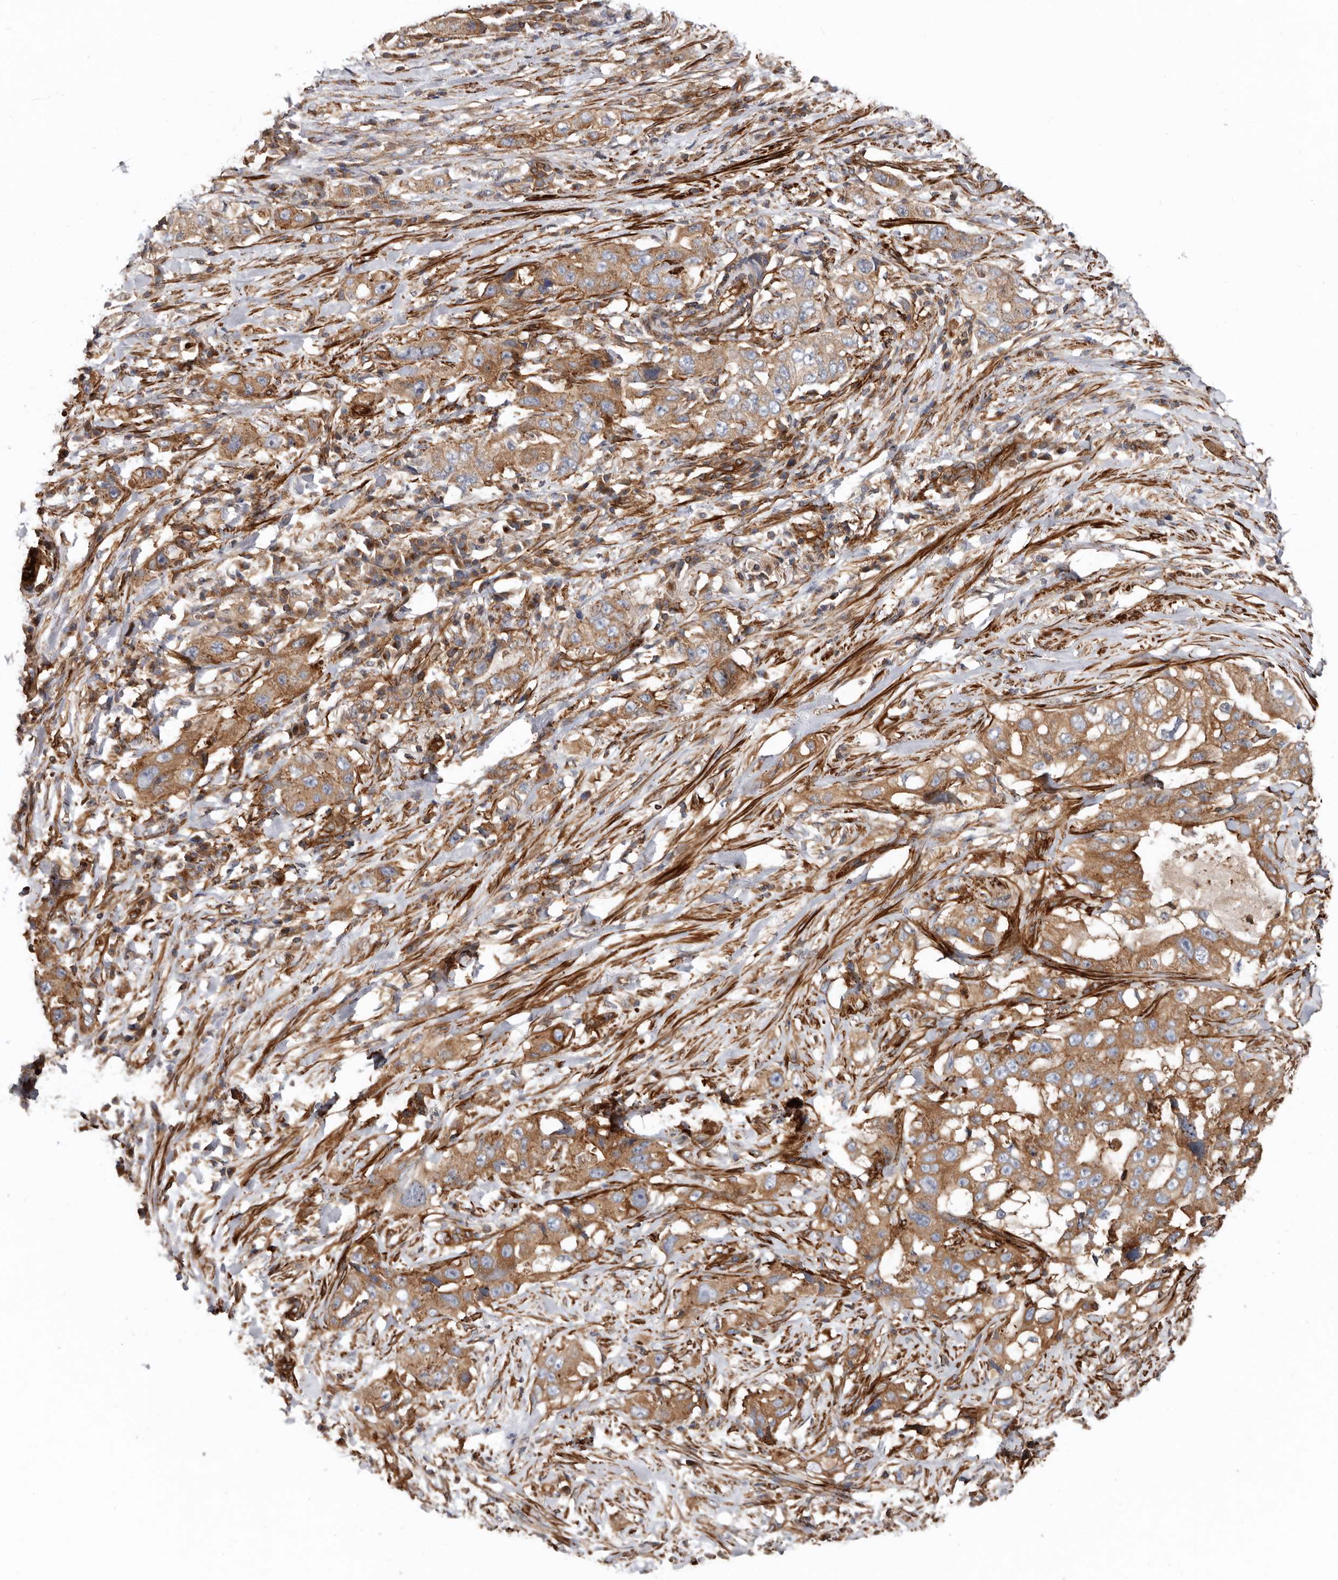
{"staining": {"intensity": "moderate", "quantity": ">75%", "location": "cytoplasmic/membranous"}, "tissue": "lung cancer", "cell_type": "Tumor cells", "image_type": "cancer", "snomed": [{"axis": "morphology", "description": "Adenocarcinoma, NOS"}, {"axis": "topography", "description": "Lung"}], "caption": "Moderate cytoplasmic/membranous protein staining is seen in approximately >75% of tumor cells in adenocarcinoma (lung).", "gene": "TMC7", "patient": {"sex": "female", "age": 51}}